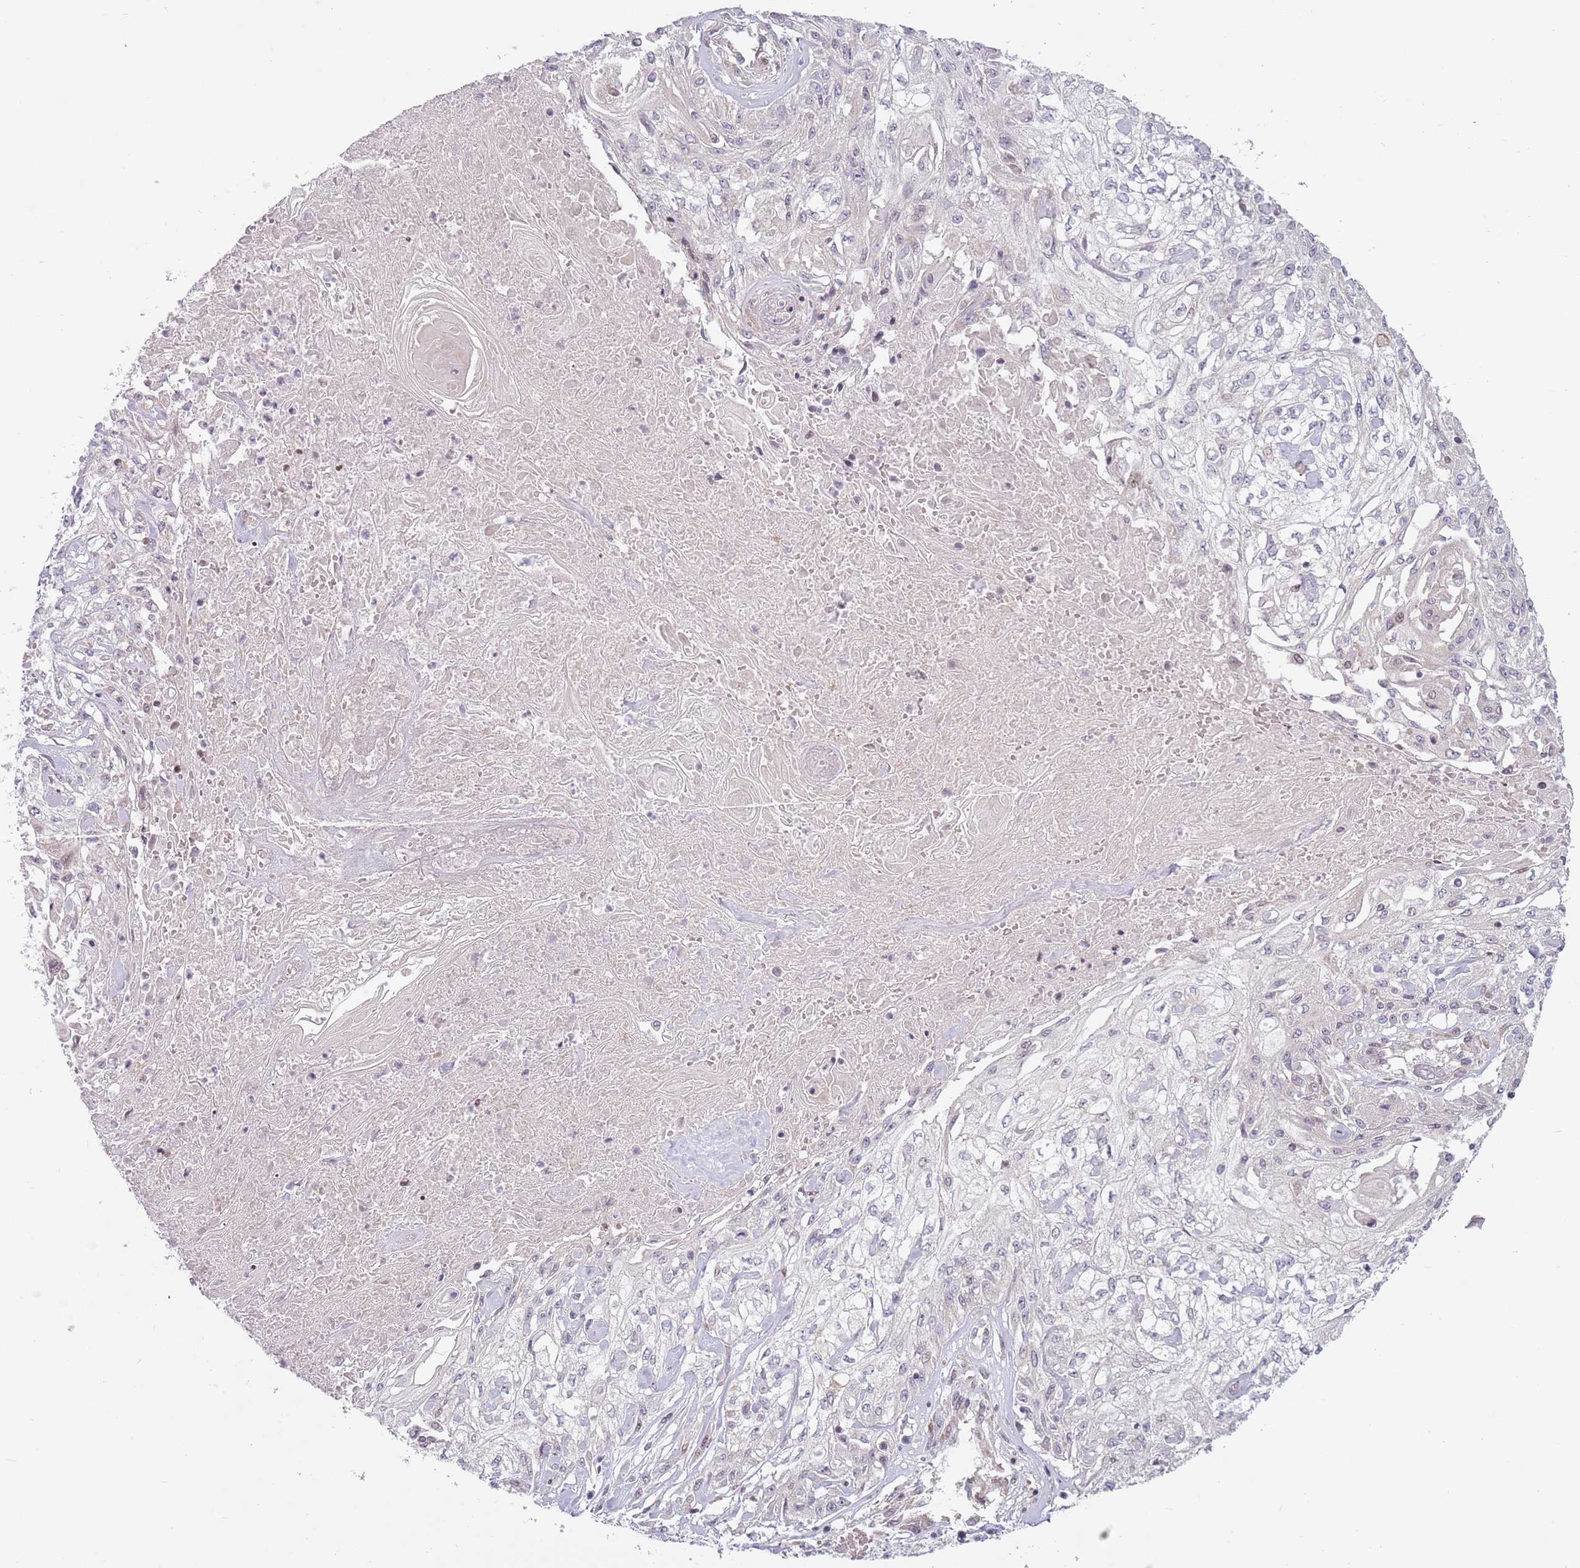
{"staining": {"intensity": "negative", "quantity": "none", "location": "none"}, "tissue": "skin cancer", "cell_type": "Tumor cells", "image_type": "cancer", "snomed": [{"axis": "morphology", "description": "Squamous cell carcinoma, NOS"}, {"axis": "morphology", "description": "Squamous cell carcinoma, metastatic, NOS"}, {"axis": "topography", "description": "Skin"}, {"axis": "topography", "description": "Lymph node"}], "caption": "High power microscopy micrograph of an immunohistochemistry (IHC) image of skin squamous cell carcinoma, revealing no significant positivity in tumor cells. (DAB IHC, high magnification).", "gene": "ADGRG1", "patient": {"sex": "male", "age": 75}}